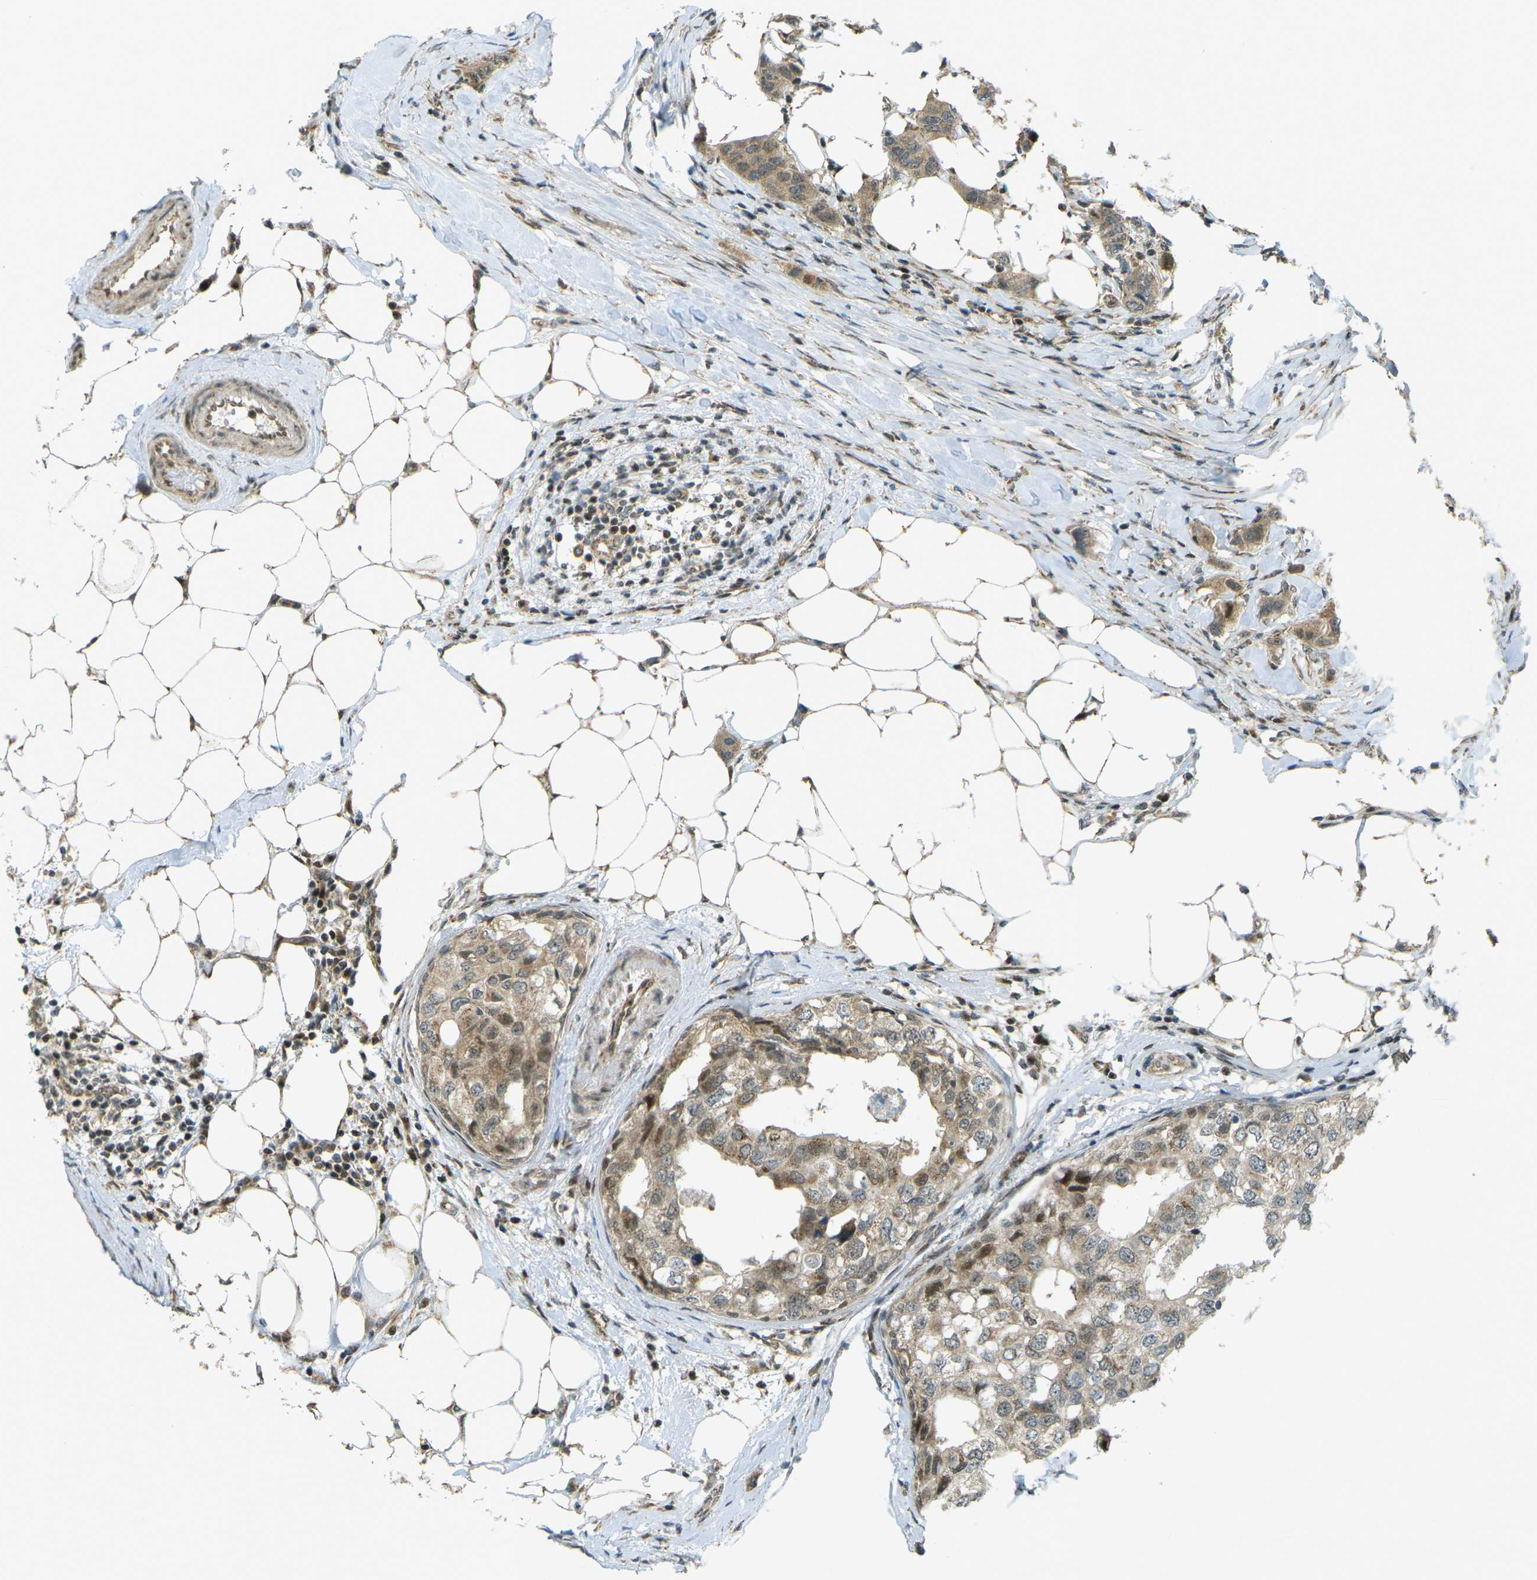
{"staining": {"intensity": "moderate", "quantity": ">75%", "location": "cytoplasmic/membranous"}, "tissue": "breast cancer", "cell_type": "Tumor cells", "image_type": "cancer", "snomed": [{"axis": "morphology", "description": "Duct carcinoma"}, {"axis": "topography", "description": "Breast"}], "caption": "Immunohistochemical staining of human breast invasive ductal carcinoma shows moderate cytoplasmic/membranous protein expression in approximately >75% of tumor cells.", "gene": "CCDC186", "patient": {"sex": "female", "age": 50}}